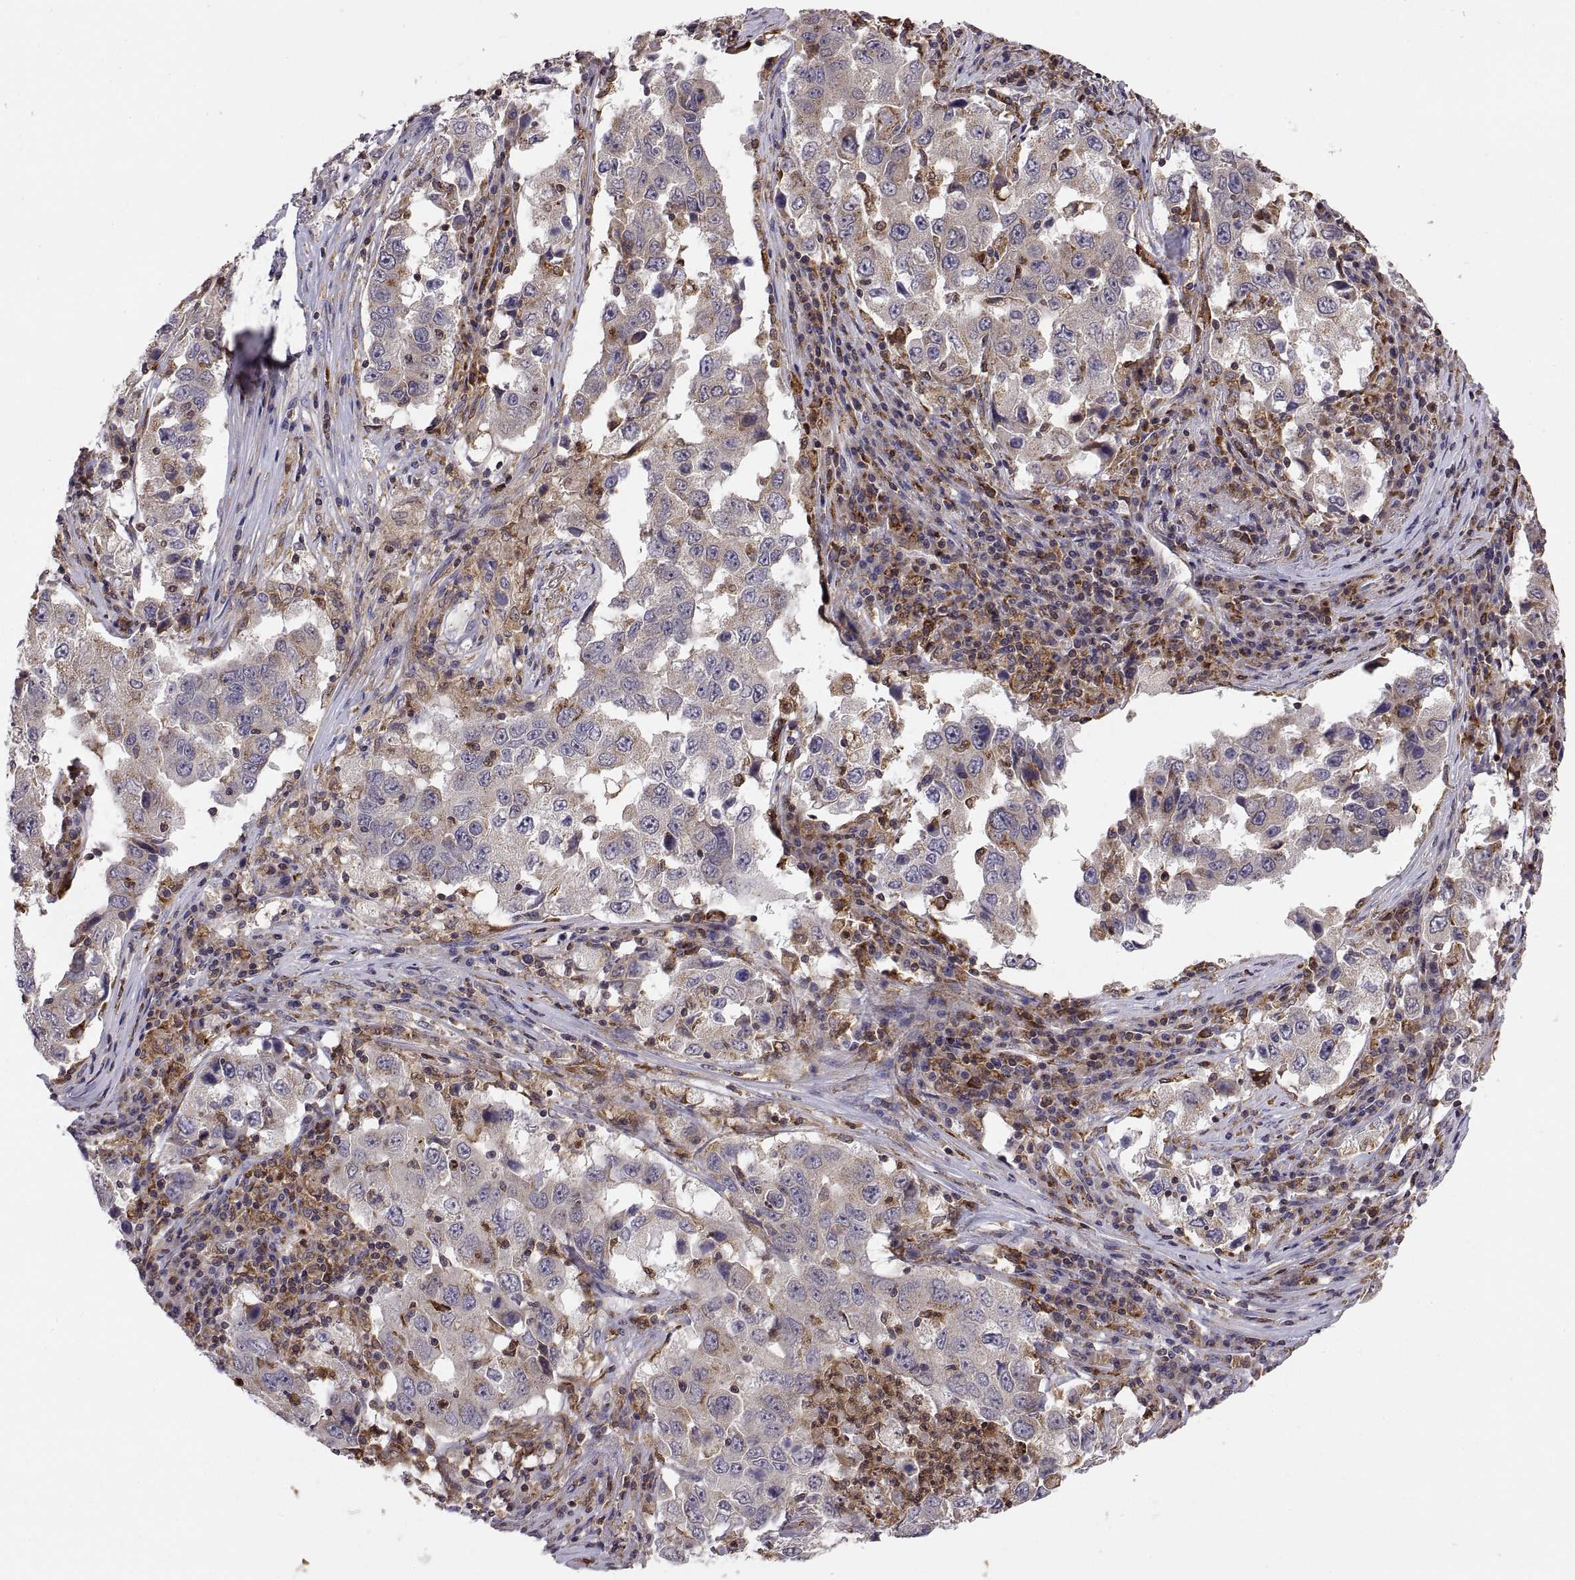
{"staining": {"intensity": "negative", "quantity": "none", "location": "none"}, "tissue": "lung cancer", "cell_type": "Tumor cells", "image_type": "cancer", "snomed": [{"axis": "morphology", "description": "Adenocarcinoma, NOS"}, {"axis": "topography", "description": "Lung"}], "caption": "Immunohistochemistry (IHC) of lung adenocarcinoma displays no expression in tumor cells.", "gene": "ACAP1", "patient": {"sex": "male", "age": 73}}